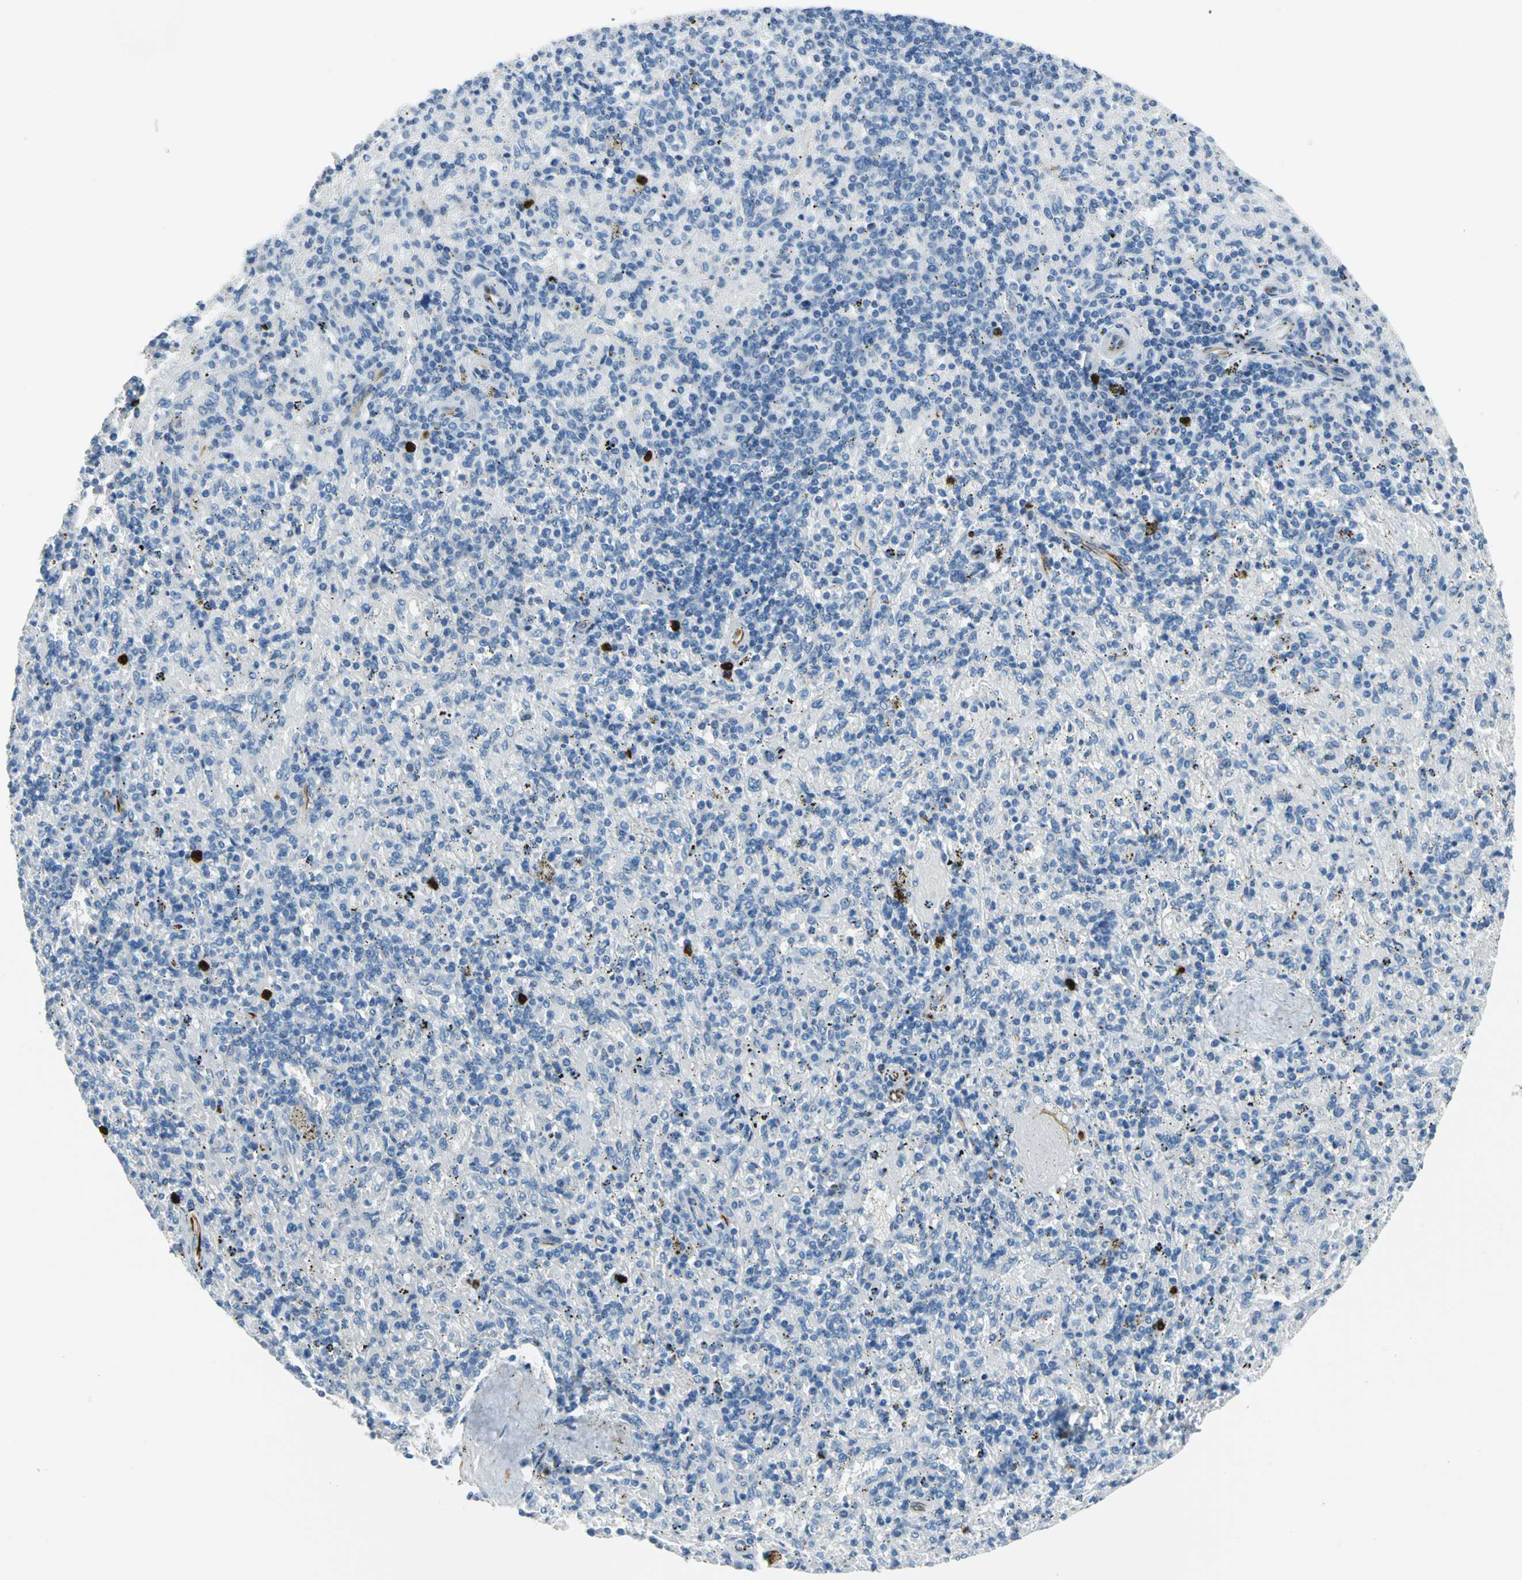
{"staining": {"intensity": "strong", "quantity": "<25%", "location": "cytoplasmic/membranous"}, "tissue": "spleen", "cell_type": "Cells in red pulp", "image_type": "normal", "snomed": [{"axis": "morphology", "description": "Normal tissue, NOS"}, {"axis": "topography", "description": "Spleen"}], "caption": "Normal spleen reveals strong cytoplasmic/membranous positivity in about <25% of cells in red pulp, visualized by immunohistochemistry. (DAB = brown stain, brightfield microscopy at high magnification).", "gene": "ALOX15", "patient": {"sex": "female", "age": 43}}